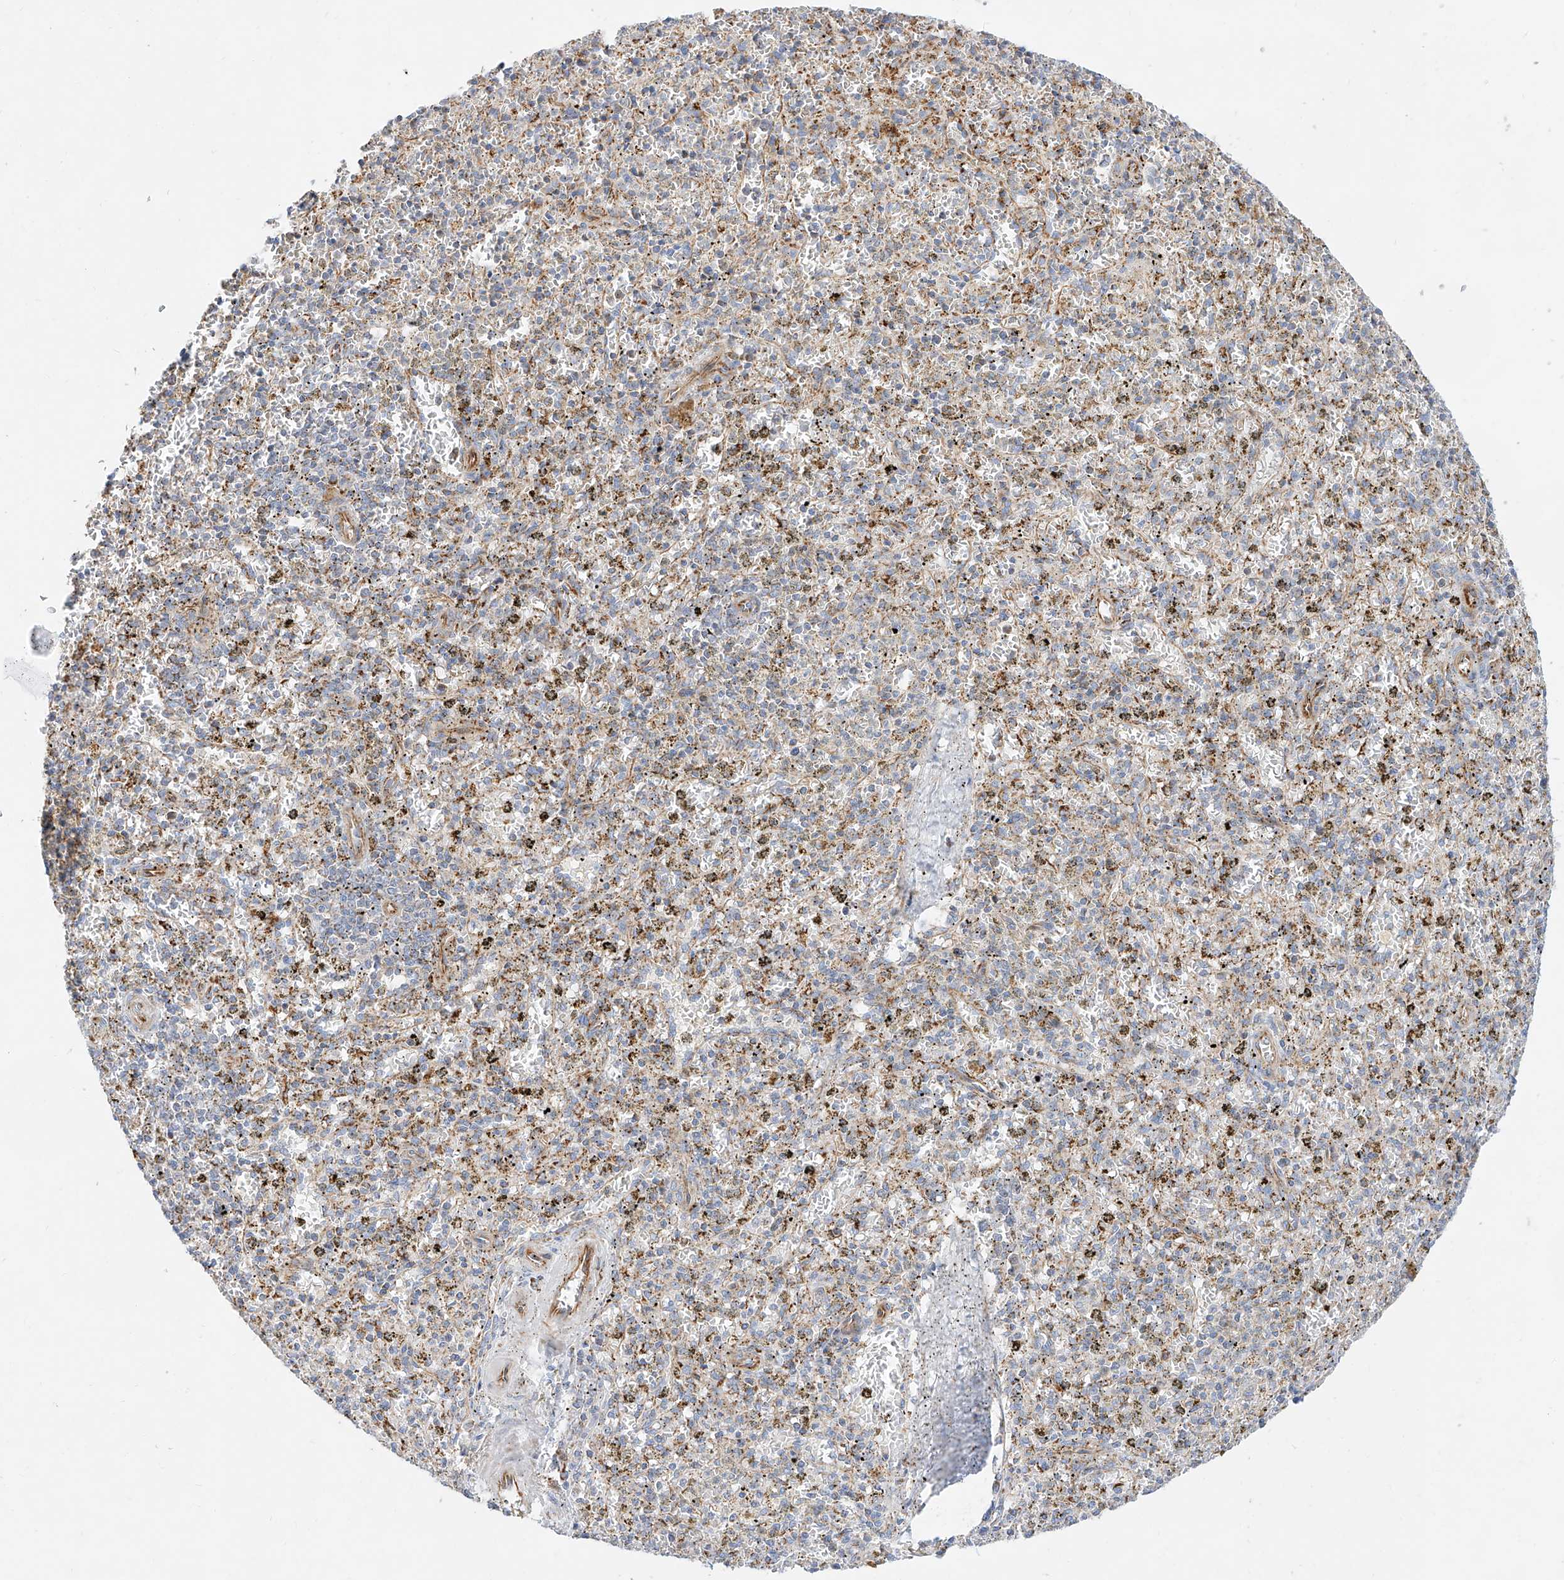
{"staining": {"intensity": "moderate", "quantity": "<25%", "location": "cytoplasmic/membranous"}, "tissue": "spleen", "cell_type": "Cells in red pulp", "image_type": "normal", "snomed": [{"axis": "morphology", "description": "Normal tissue, NOS"}, {"axis": "topography", "description": "Spleen"}], "caption": "This histopathology image exhibits IHC staining of normal human spleen, with low moderate cytoplasmic/membranous staining in about <25% of cells in red pulp.", "gene": "CST9", "patient": {"sex": "male", "age": 72}}